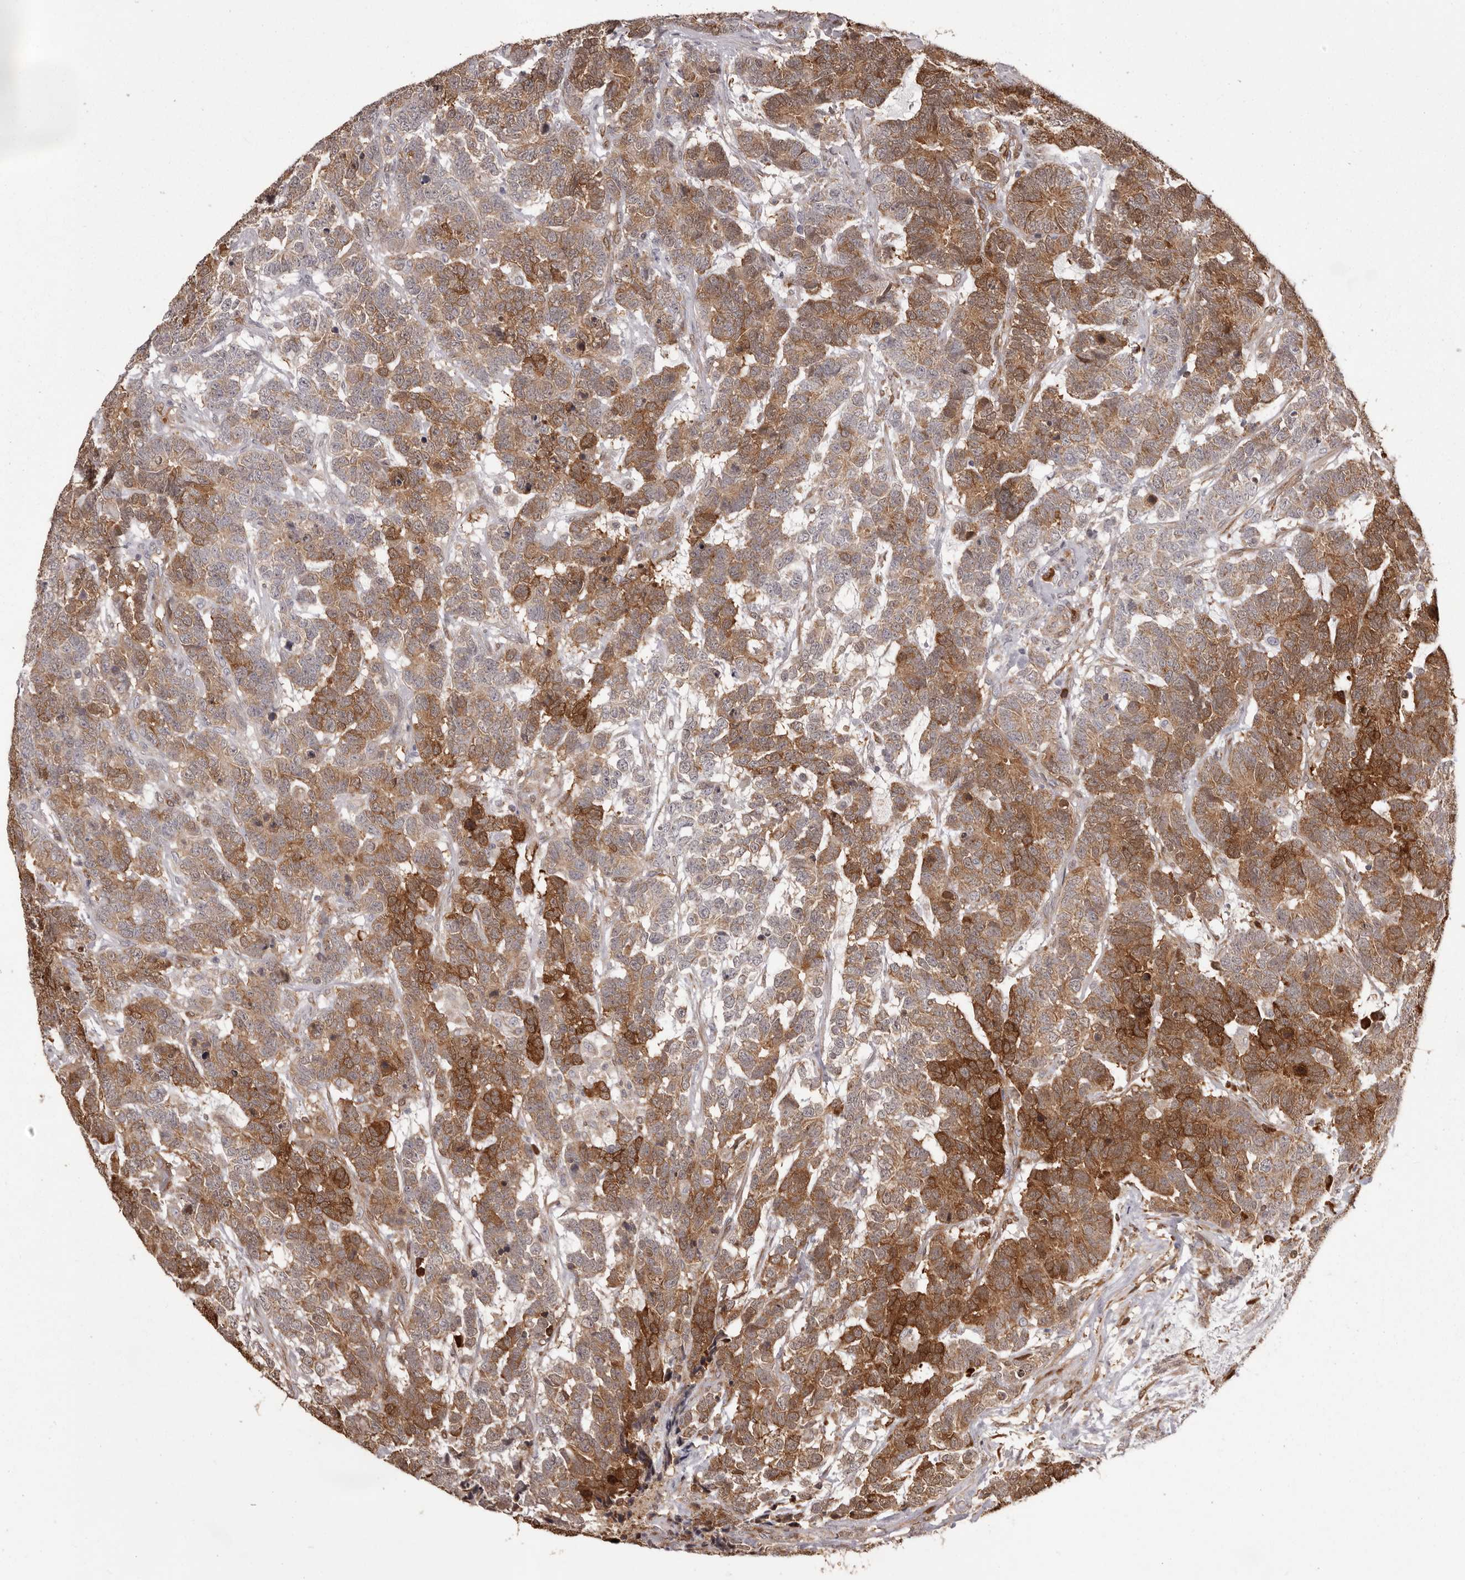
{"staining": {"intensity": "strong", "quantity": ">75%", "location": "cytoplasmic/membranous"}, "tissue": "testis cancer", "cell_type": "Tumor cells", "image_type": "cancer", "snomed": [{"axis": "morphology", "description": "Carcinoma, Embryonal, NOS"}, {"axis": "topography", "description": "Testis"}], "caption": "Protein staining exhibits strong cytoplasmic/membranous positivity in about >75% of tumor cells in testis cancer.", "gene": "GFOD1", "patient": {"sex": "male", "age": 26}}